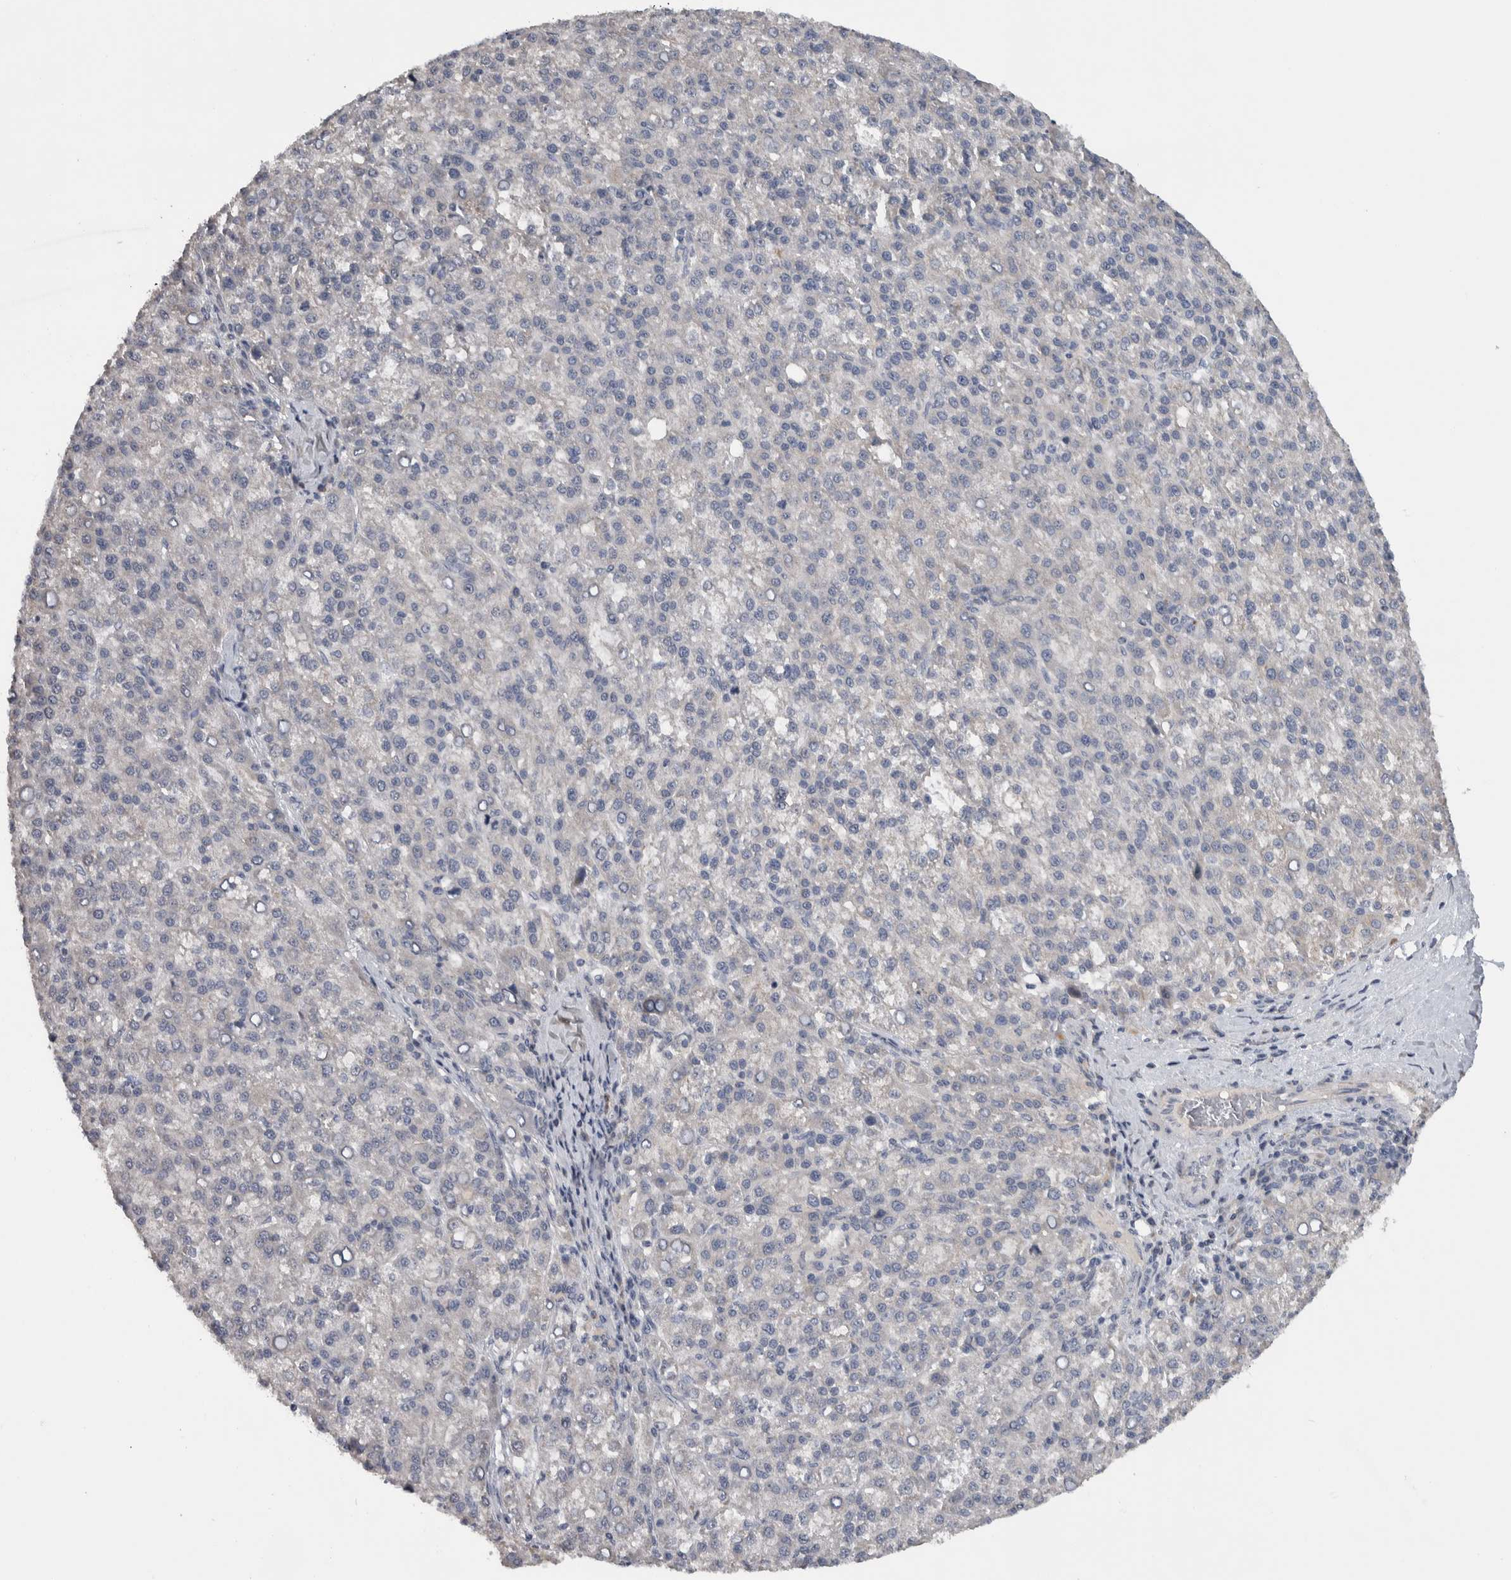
{"staining": {"intensity": "negative", "quantity": "none", "location": "none"}, "tissue": "liver cancer", "cell_type": "Tumor cells", "image_type": "cancer", "snomed": [{"axis": "morphology", "description": "Carcinoma, Hepatocellular, NOS"}, {"axis": "topography", "description": "Liver"}], "caption": "Immunohistochemical staining of hepatocellular carcinoma (liver) demonstrates no significant positivity in tumor cells.", "gene": "FAM83G", "patient": {"sex": "female", "age": 58}}